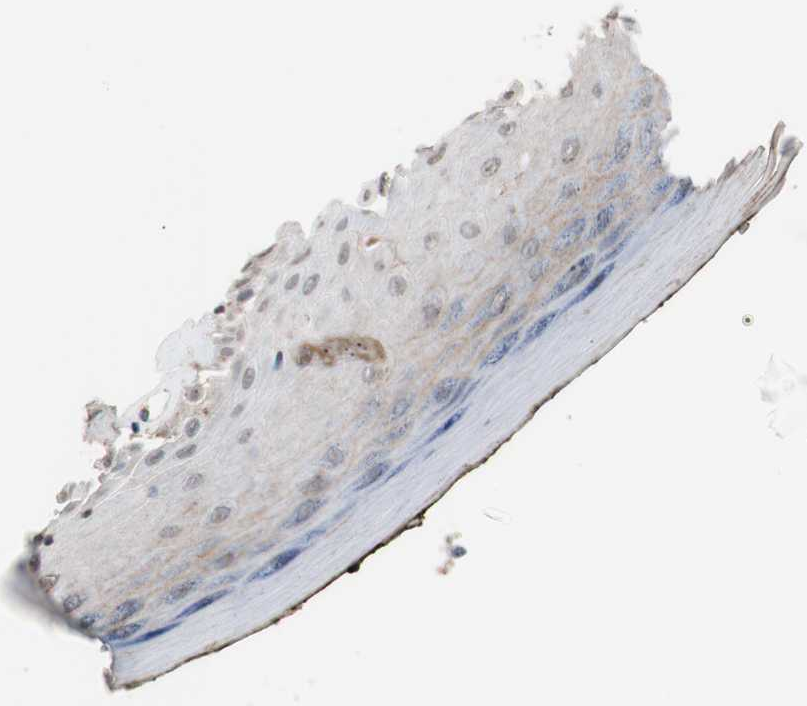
{"staining": {"intensity": "moderate", "quantity": "25%-75%", "location": "cytoplasmic/membranous"}, "tissue": "skin", "cell_type": "Epidermal cells", "image_type": "normal", "snomed": [{"axis": "morphology", "description": "Normal tissue, NOS"}, {"axis": "morphology", "description": "Inflammation, NOS"}, {"axis": "topography", "description": "Vulva"}], "caption": "This micrograph reveals normal skin stained with immunohistochemistry (IHC) to label a protein in brown. The cytoplasmic/membranous of epidermal cells show moderate positivity for the protein. Nuclei are counter-stained blue.", "gene": "LITAF", "patient": {"sex": "female", "age": 84}}